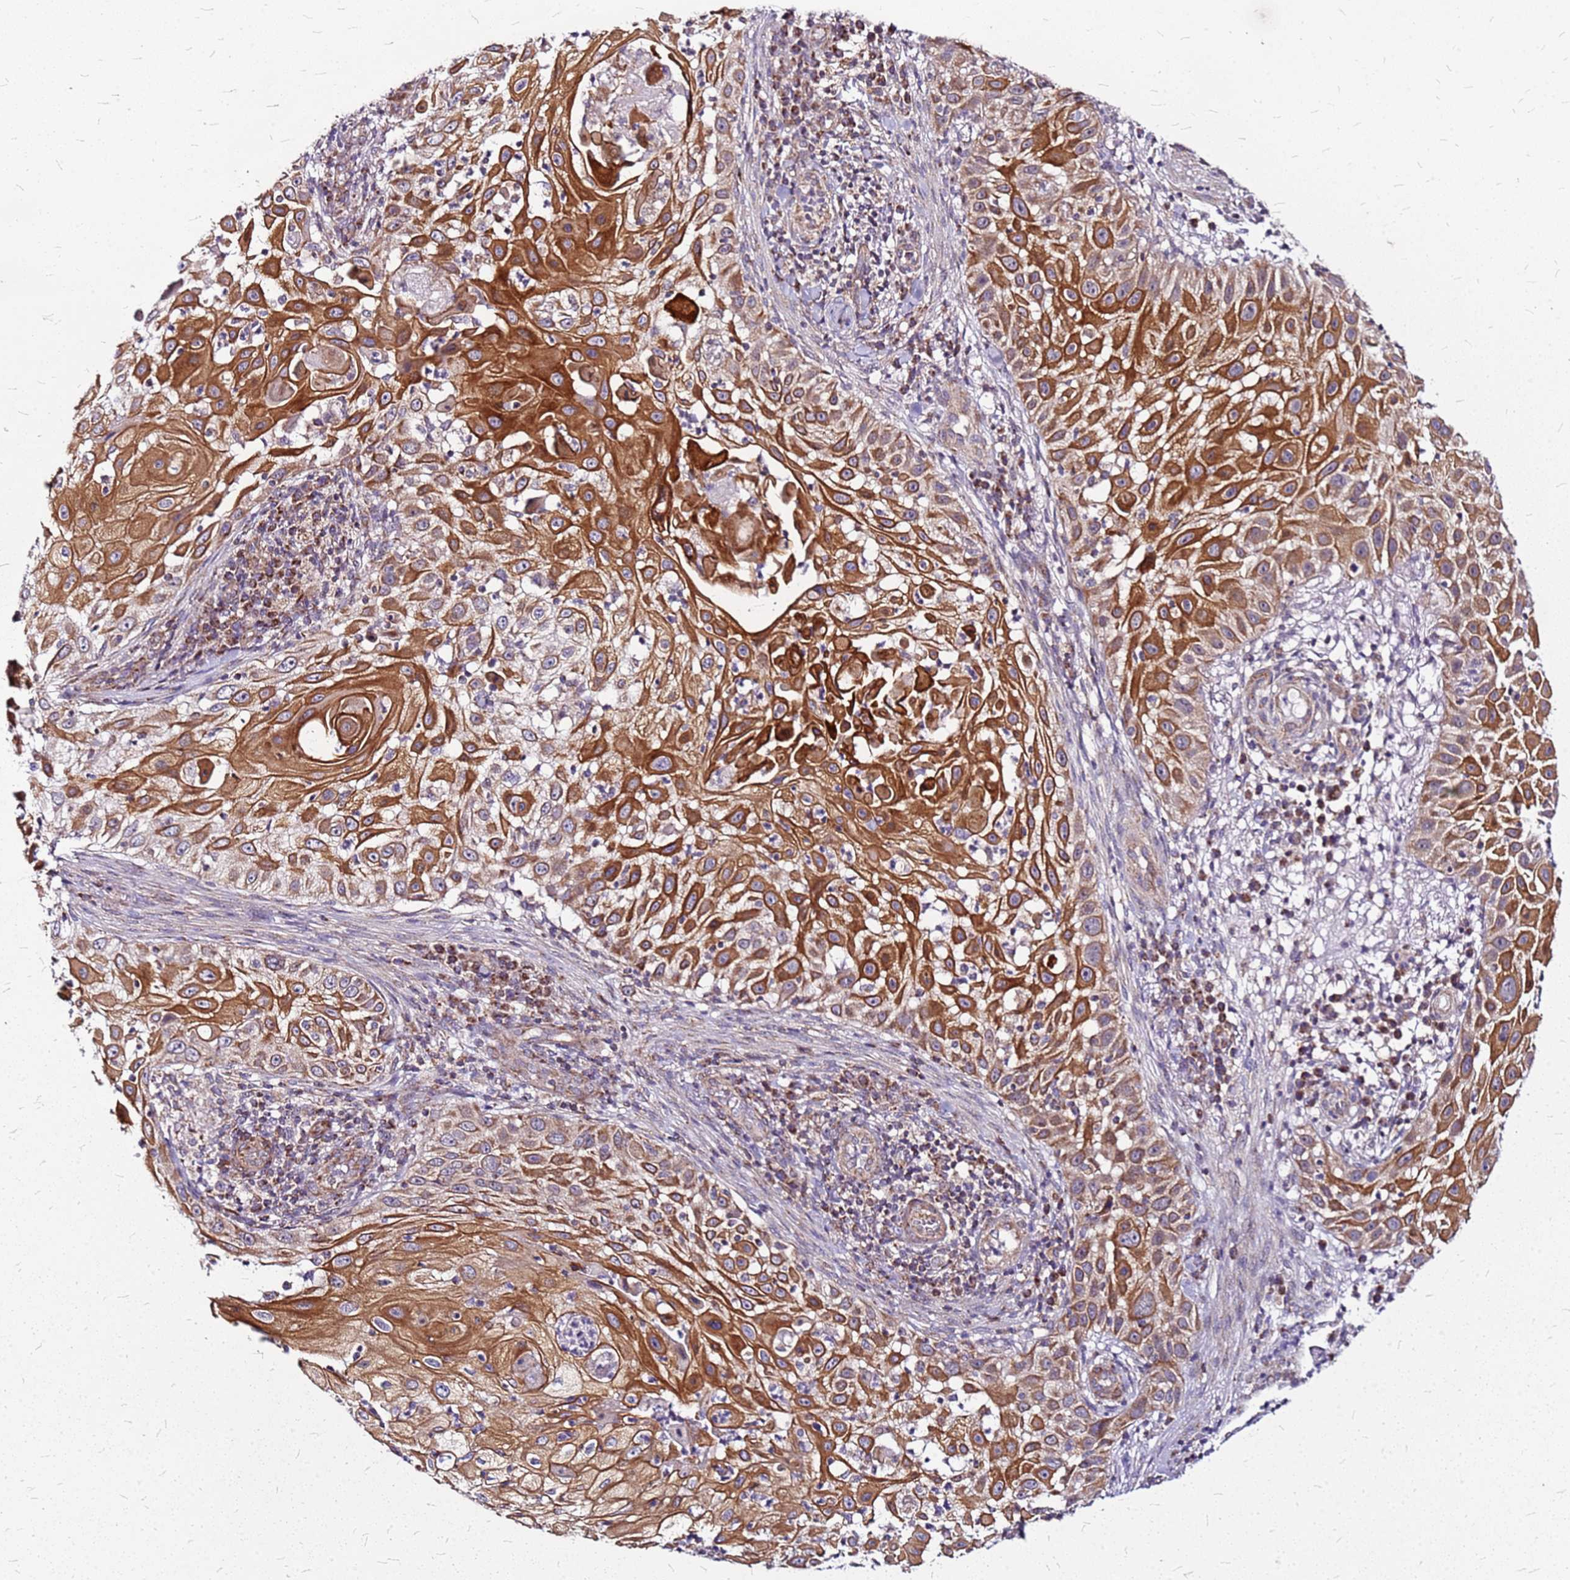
{"staining": {"intensity": "strong", "quantity": ">75%", "location": "cytoplasmic/membranous"}, "tissue": "skin cancer", "cell_type": "Tumor cells", "image_type": "cancer", "snomed": [{"axis": "morphology", "description": "Squamous cell carcinoma, NOS"}, {"axis": "topography", "description": "Skin"}], "caption": "Protein analysis of skin cancer tissue displays strong cytoplasmic/membranous expression in about >75% of tumor cells.", "gene": "OR51T1", "patient": {"sex": "female", "age": 44}}